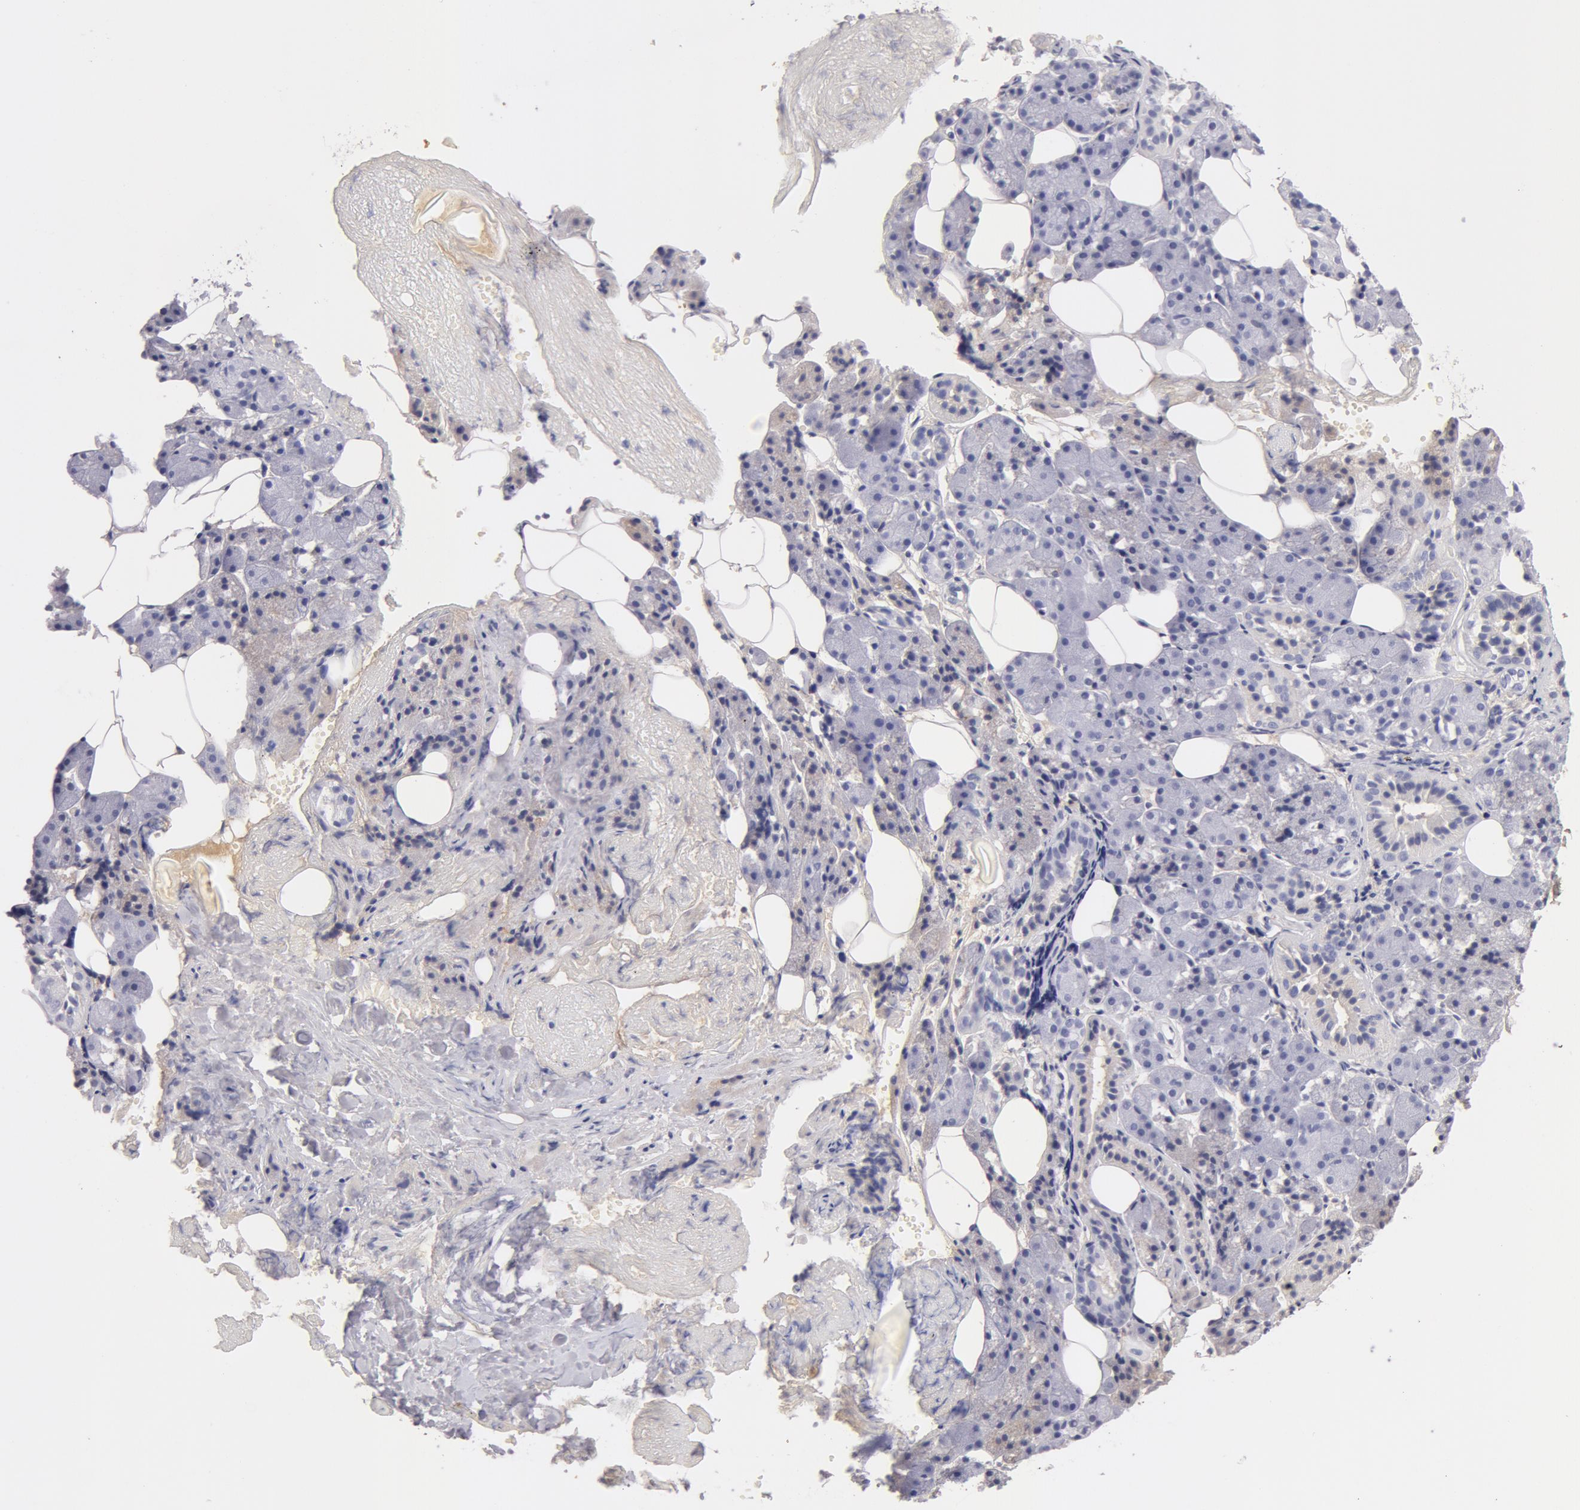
{"staining": {"intensity": "negative", "quantity": "none", "location": "none"}, "tissue": "salivary gland", "cell_type": "Glandular cells", "image_type": "normal", "snomed": [{"axis": "morphology", "description": "Normal tissue, NOS"}, {"axis": "topography", "description": "Salivary gland"}], "caption": "The image demonstrates no staining of glandular cells in normal salivary gland. (DAB IHC visualized using brightfield microscopy, high magnification).", "gene": "AHSG", "patient": {"sex": "female", "age": 55}}